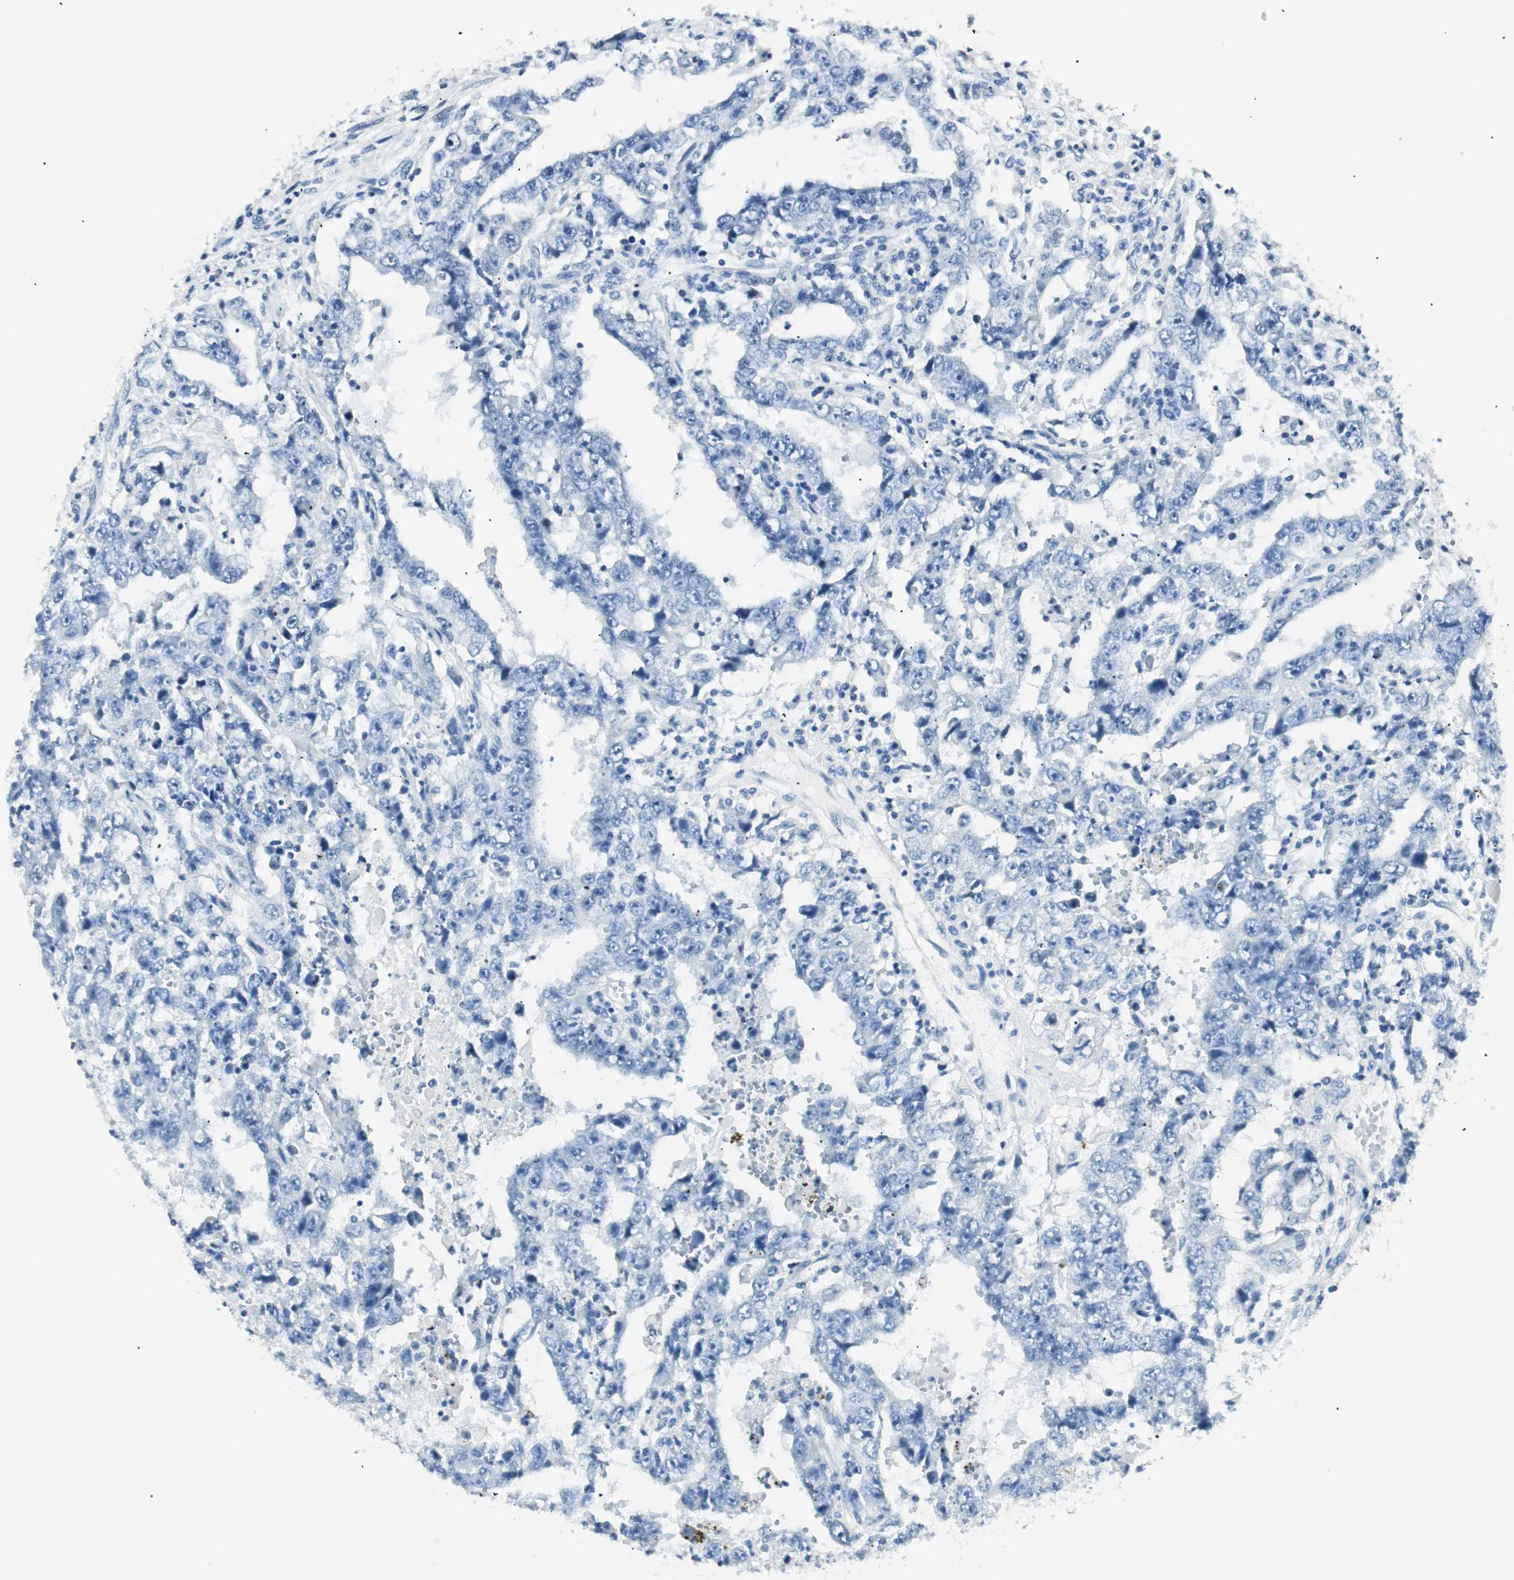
{"staining": {"intensity": "negative", "quantity": "none", "location": "none"}, "tissue": "testis cancer", "cell_type": "Tumor cells", "image_type": "cancer", "snomed": [{"axis": "morphology", "description": "Carcinoma, Embryonal, NOS"}, {"axis": "topography", "description": "Testis"}], "caption": "The histopathology image displays no significant staining in tumor cells of embryonal carcinoma (testis).", "gene": "HOXB13", "patient": {"sex": "male", "age": 26}}